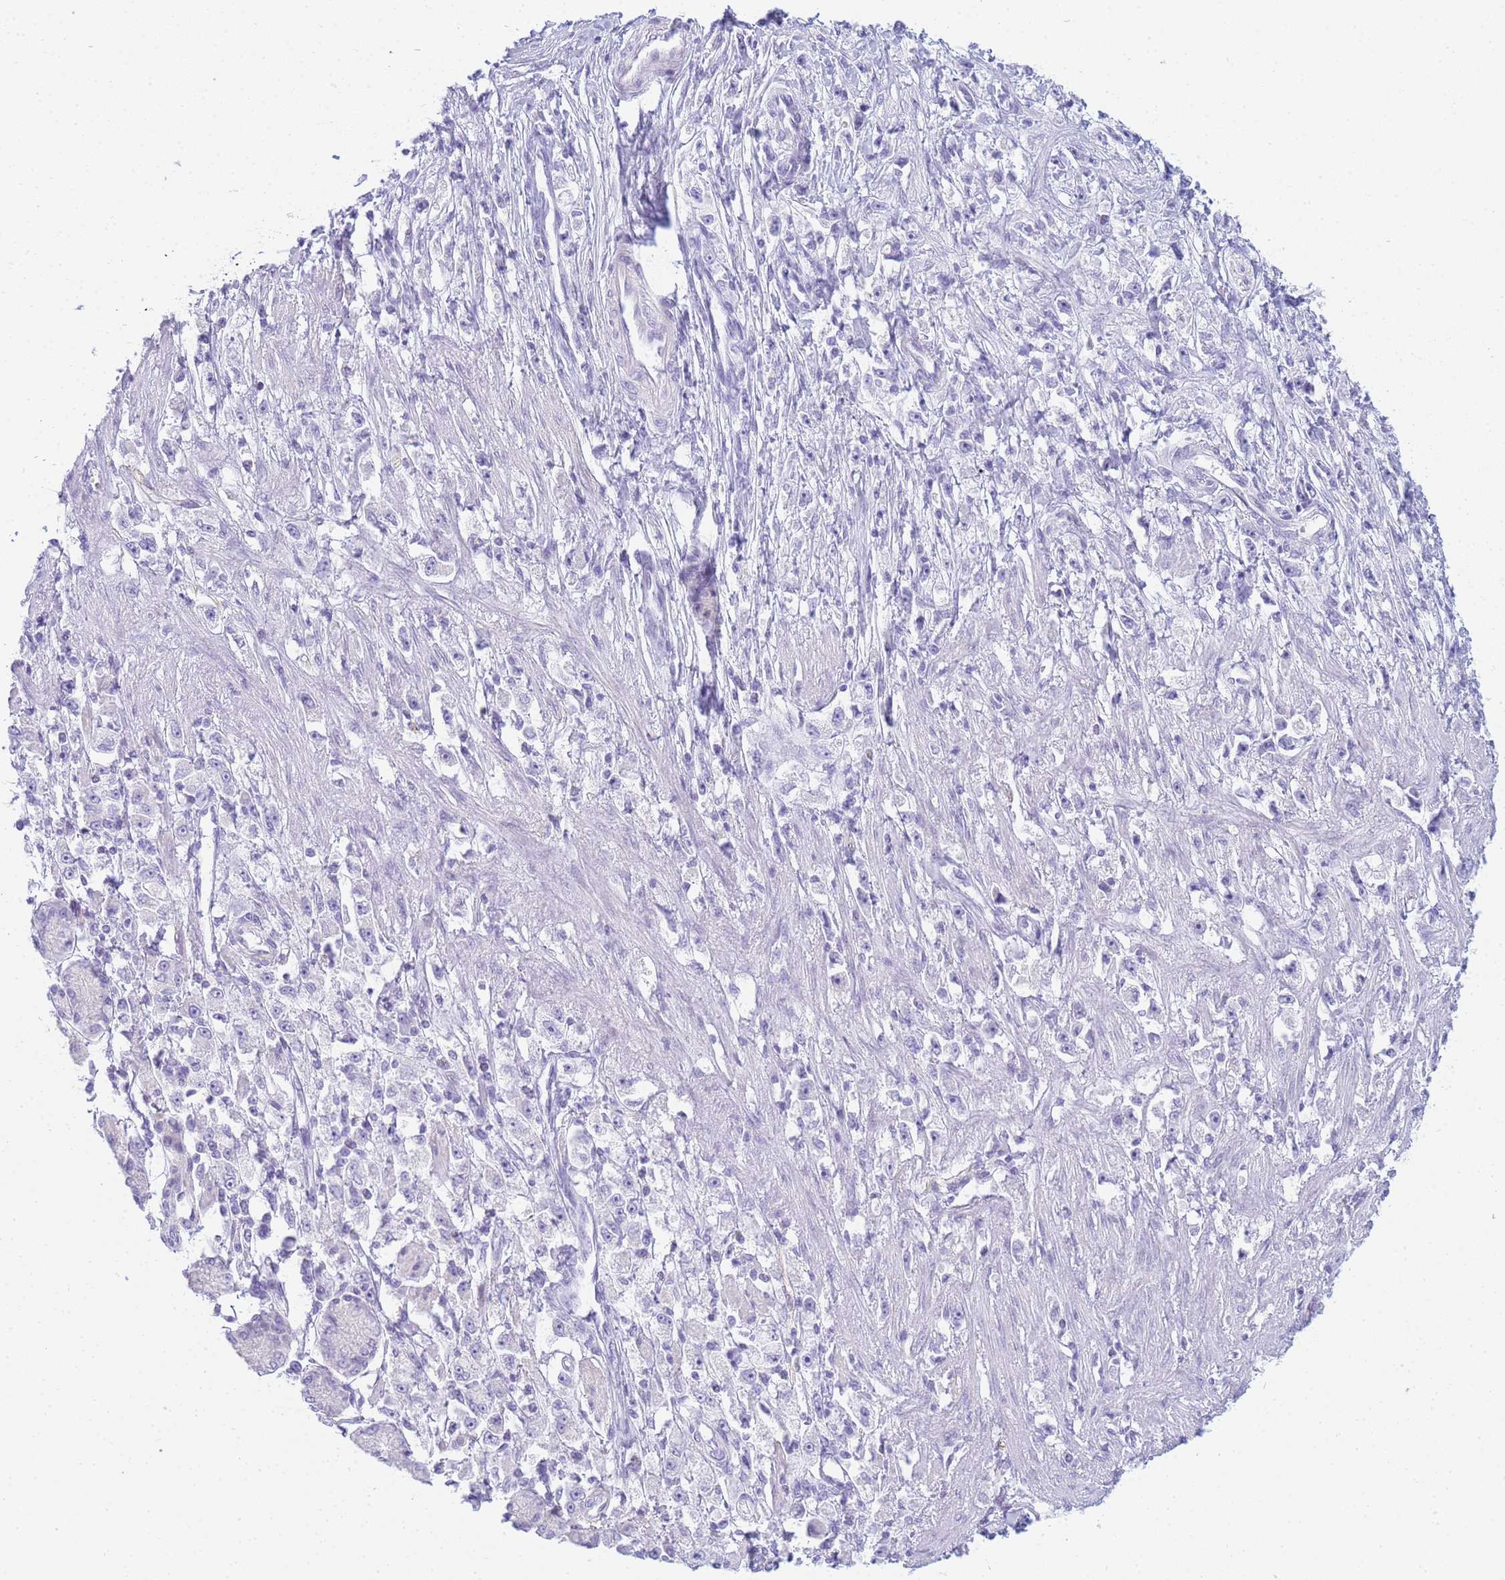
{"staining": {"intensity": "negative", "quantity": "none", "location": "none"}, "tissue": "stomach cancer", "cell_type": "Tumor cells", "image_type": "cancer", "snomed": [{"axis": "morphology", "description": "Adenocarcinoma, NOS"}, {"axis": "topography", "description": "Stomach"}], "caption": "This is a image of immunohistochemistry staining of stomach cancer (adenocarcinoma), which shows no positivity in tumor cells. (DAB (3,3'-diaminobenzidine) immunohistochemistry (IHC) visualized using brightfield microscopy, high magnification).", "gene": "SNX20", "patient": {"sex": "female", "age": 59}}